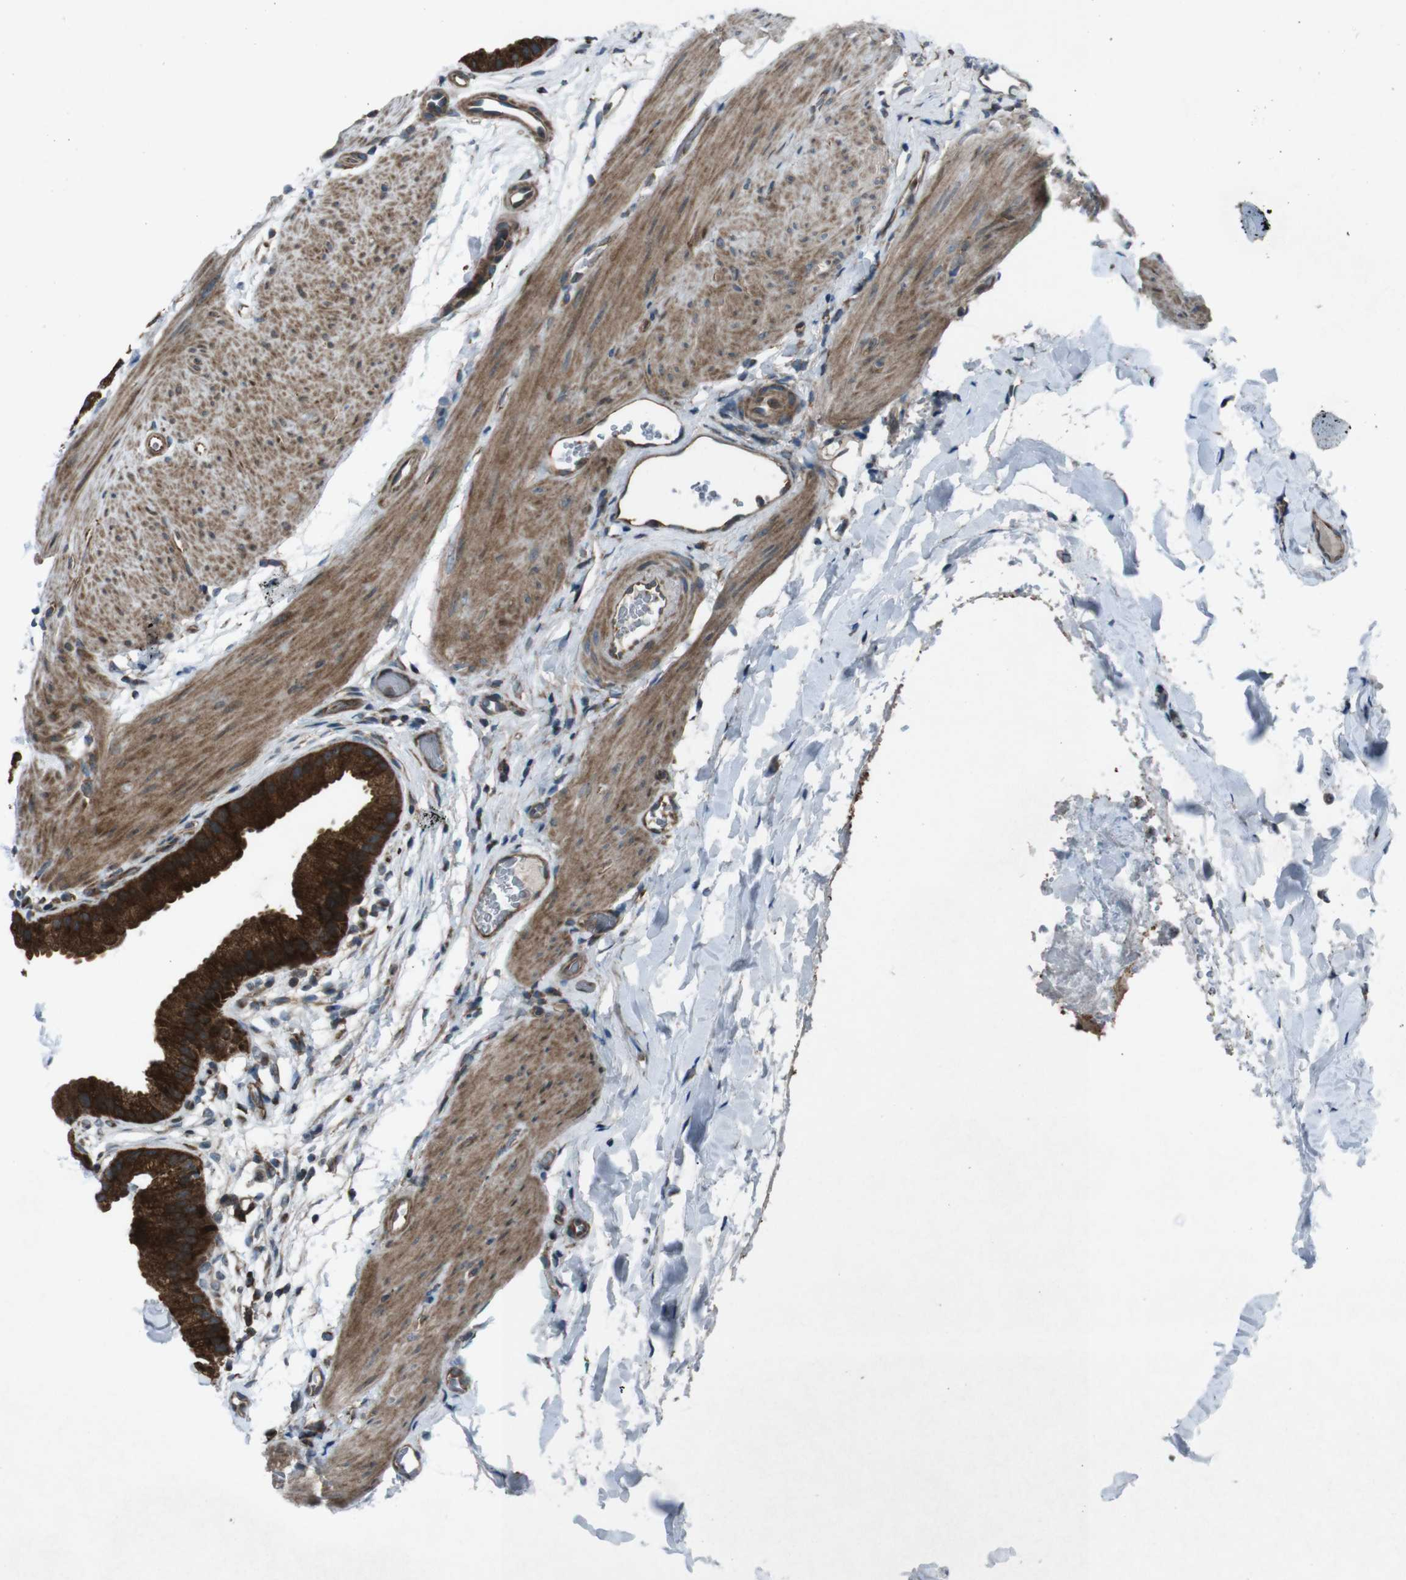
{"staining": {"intensity": "strong", "quantity": ">75%", "location": "cytoplasmic/membranous"}, "tissue": "gallbladder", "cell_type": "Glandular cells", "image_type": "normal", "snomed": [{"axis": "morphology", "description": "Normal tissue, NOS"}, {"axis": "topography", "description": "Gallbladder"}], "caption": "A micrograph of gallbladder stained for a protein exhibits strong cytoplasmic/membranous brown staining in glandular cells. (brown staining indicates protein expression, while blue staining denotes nuclei).", "gene": "SLC27A4", "patient": {"sex": "female", "age": 64}}